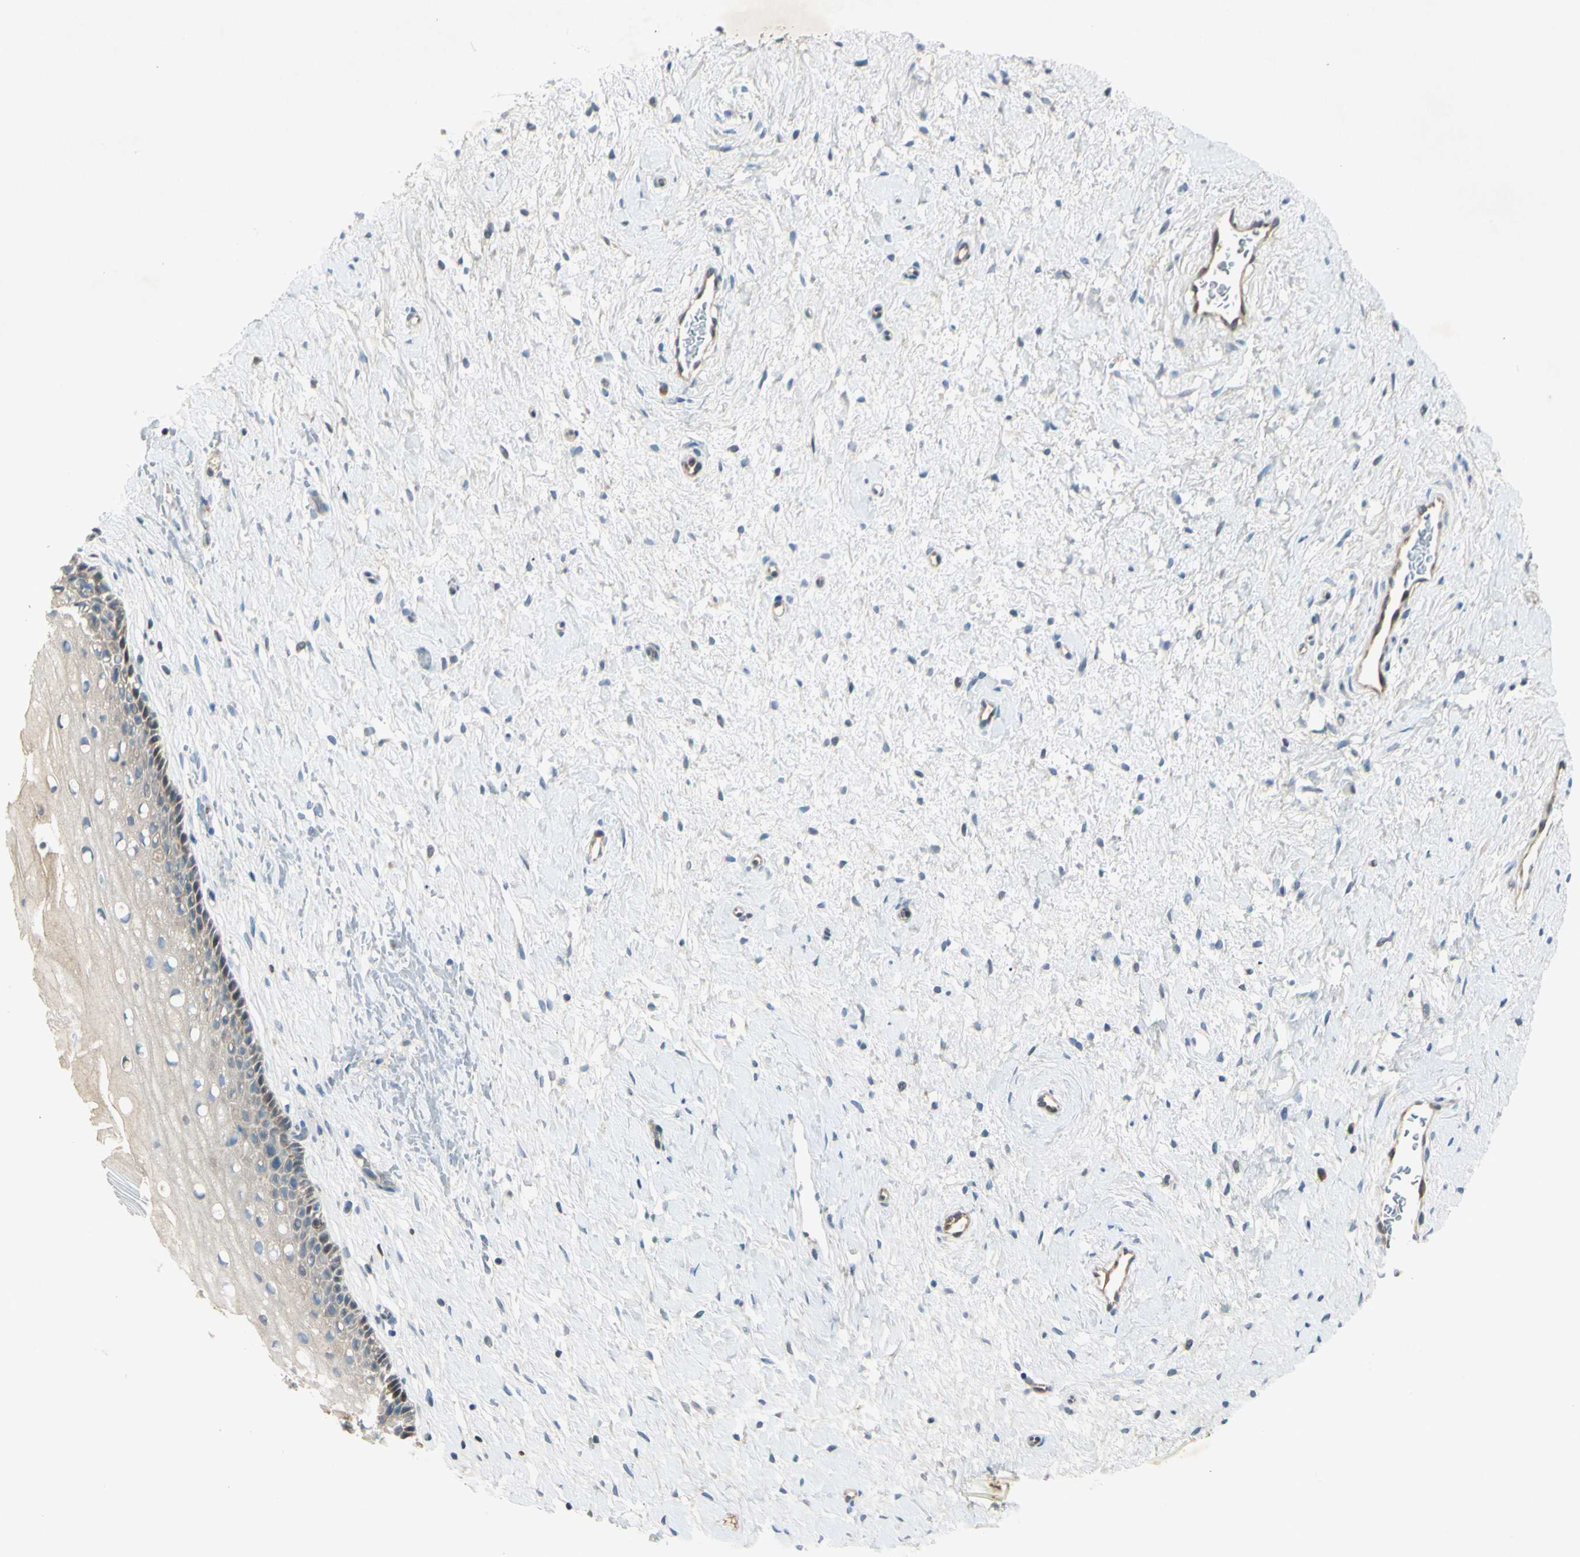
{"staining": {"intensity": "moderate", "quantity": ">75%", "location": "cytoplasmic/membranous,nuclear"}, "tissue": "cervix", "cell_type": "Glandular cells", "image_type": "normal", "snomed": [{"axis": "morphology", "description": "Normal tissue, NOS"}, {"axis": "topography", "description": "Cervix"}], "caption": "A high-resolution image shows IHC staining of normal cervix, which demonstrates moderate cytoplasmic/membranous,nuclear staining in about >75% of glandular cells.", "gene": "C1orf159", "patient": {"sex": "female", "age": 39}}